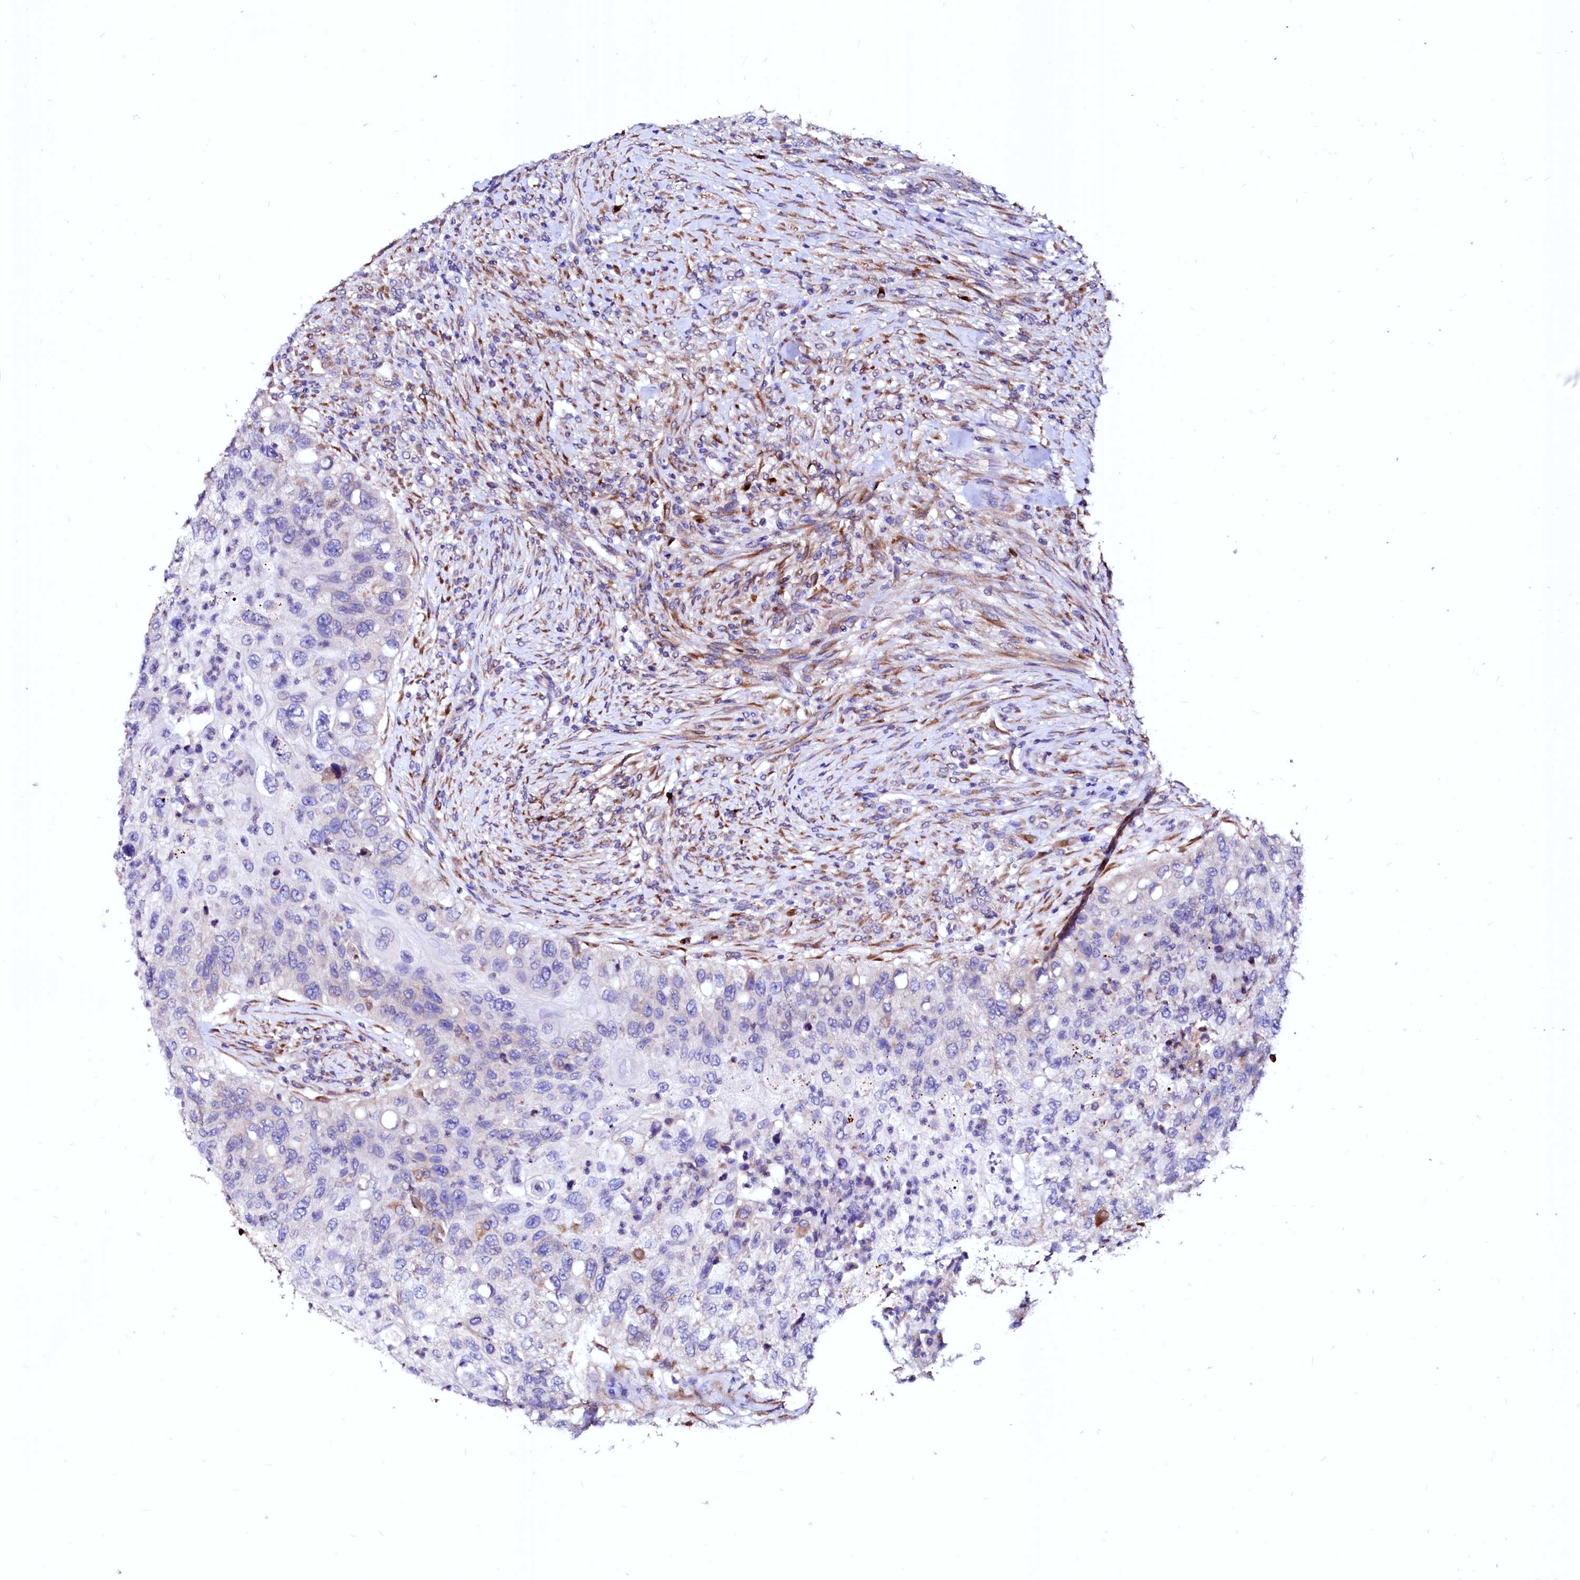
{"staining": {"intensity": "negative", "quantity": "none", "location": "none"}, "tissue": "urothelial cancer", "cell_type": "Tumor cells", "image_type": "cancer", "snomed": [{"axis": "morphology", "description": "Urothelial carcinoma, High grade"}, {"axis": "topography", "description": "Urinary bladder"}], "caption": "This photomicrograph is of high-grade urothelial carcinoma stained with immunohistochemistry to label a protein in brown with the nuclei are counter-stained blue. There is no positivity in tumor cells. (DAB IHC, high magnification).", "gene": "LMAN1", "patient": {"sex": "female", "age": 60}}